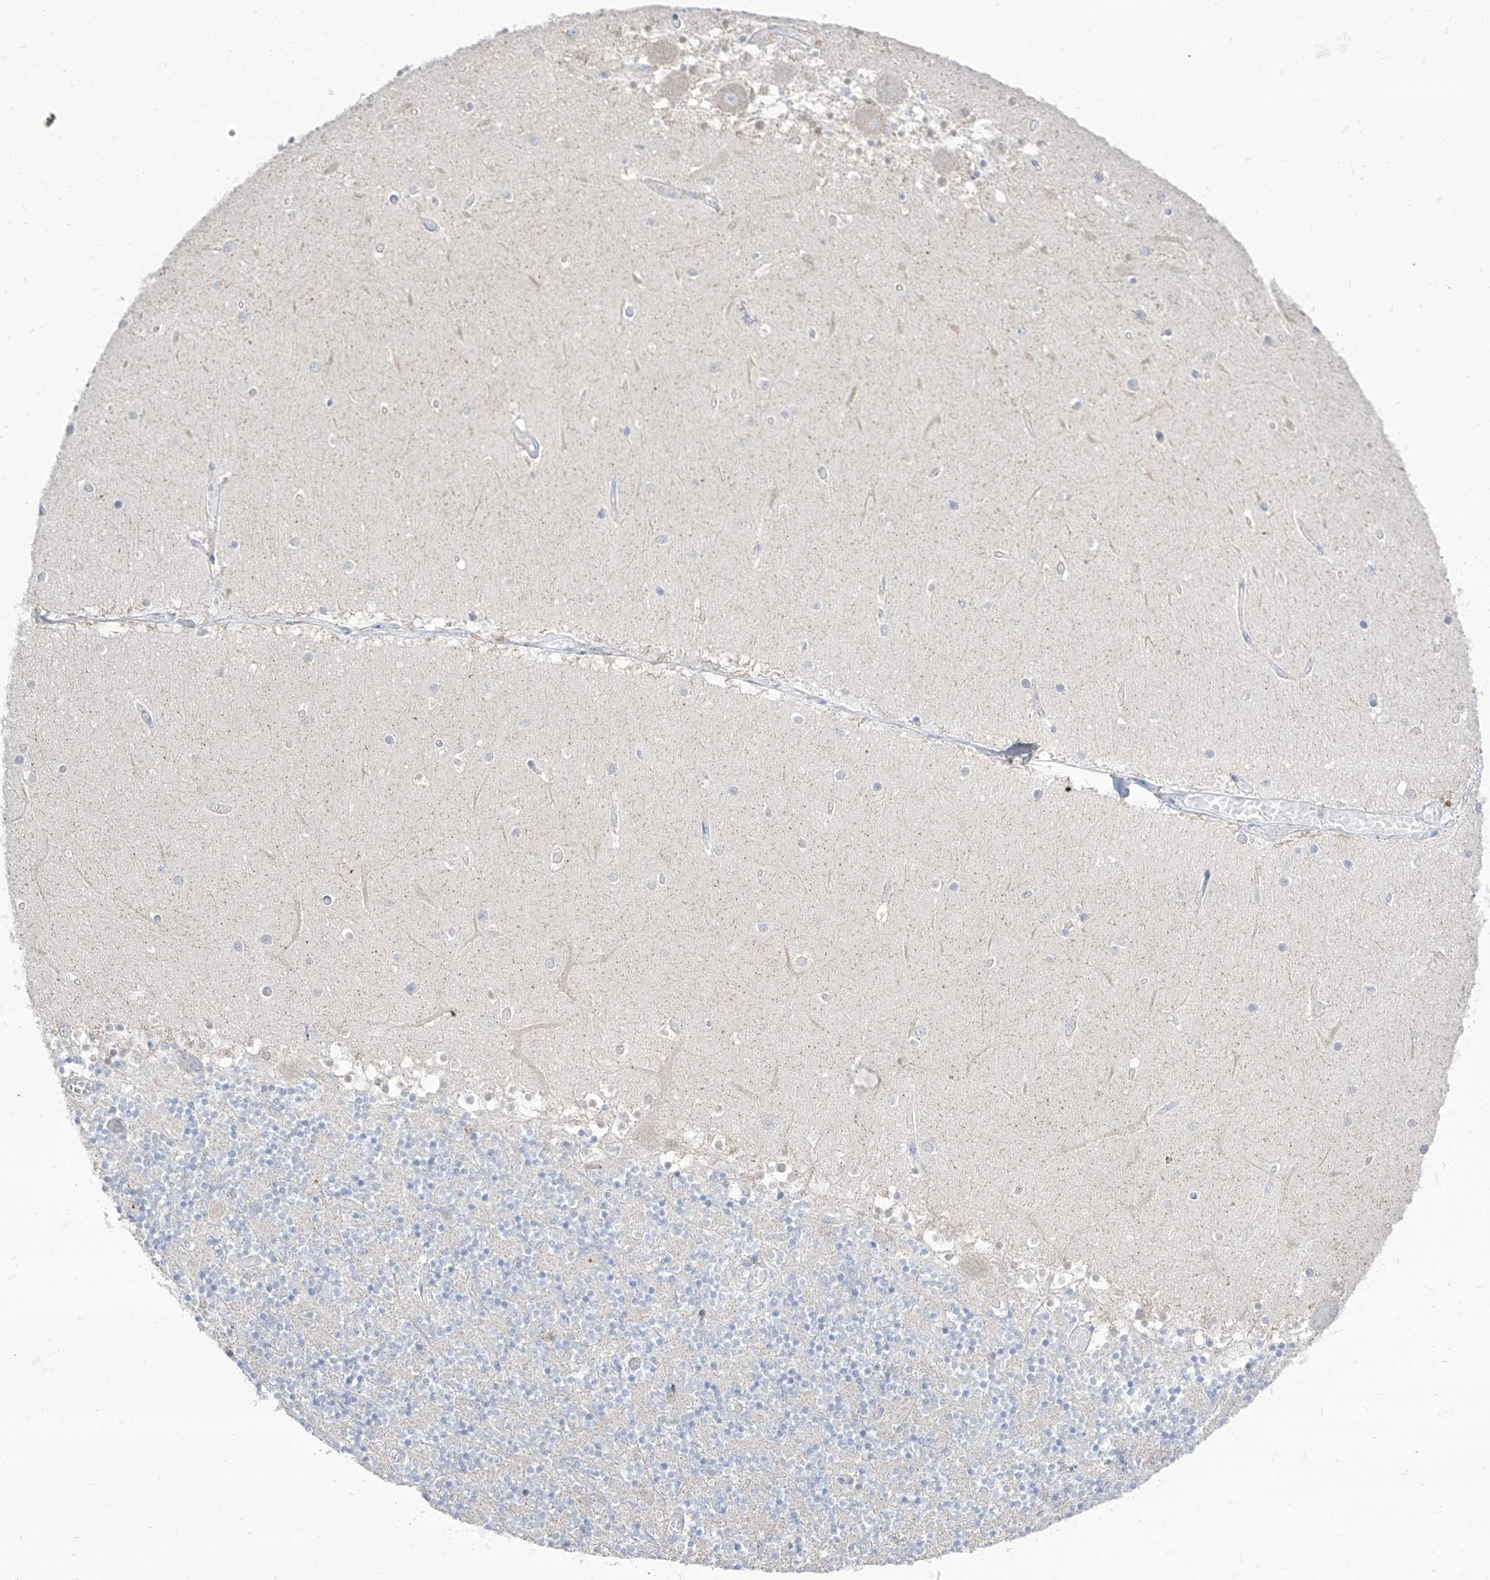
{"staining": {"intensity": "negative", "quantity": "none", "location": "none"}, "tissue": "cerebellum", "cell_type": "Cells in granular layer", "image_type": "normal", "snomed": [{"axis": "morphology", "description": "Normal tissue, NOS"}, {"axis": "topography", "description": "Cerebellum"}], "caption": "Micrograph shows no significant protein staining in cells in granular layer of unremarkable cerebellum. The staining was performed using DAB to visualize the protein expression in brown, while the nuclei were stained in blue with hematoxylin (Magnification: 20x).", "gene": "BROX", "patient": {"sex": "female", "age": 28}}